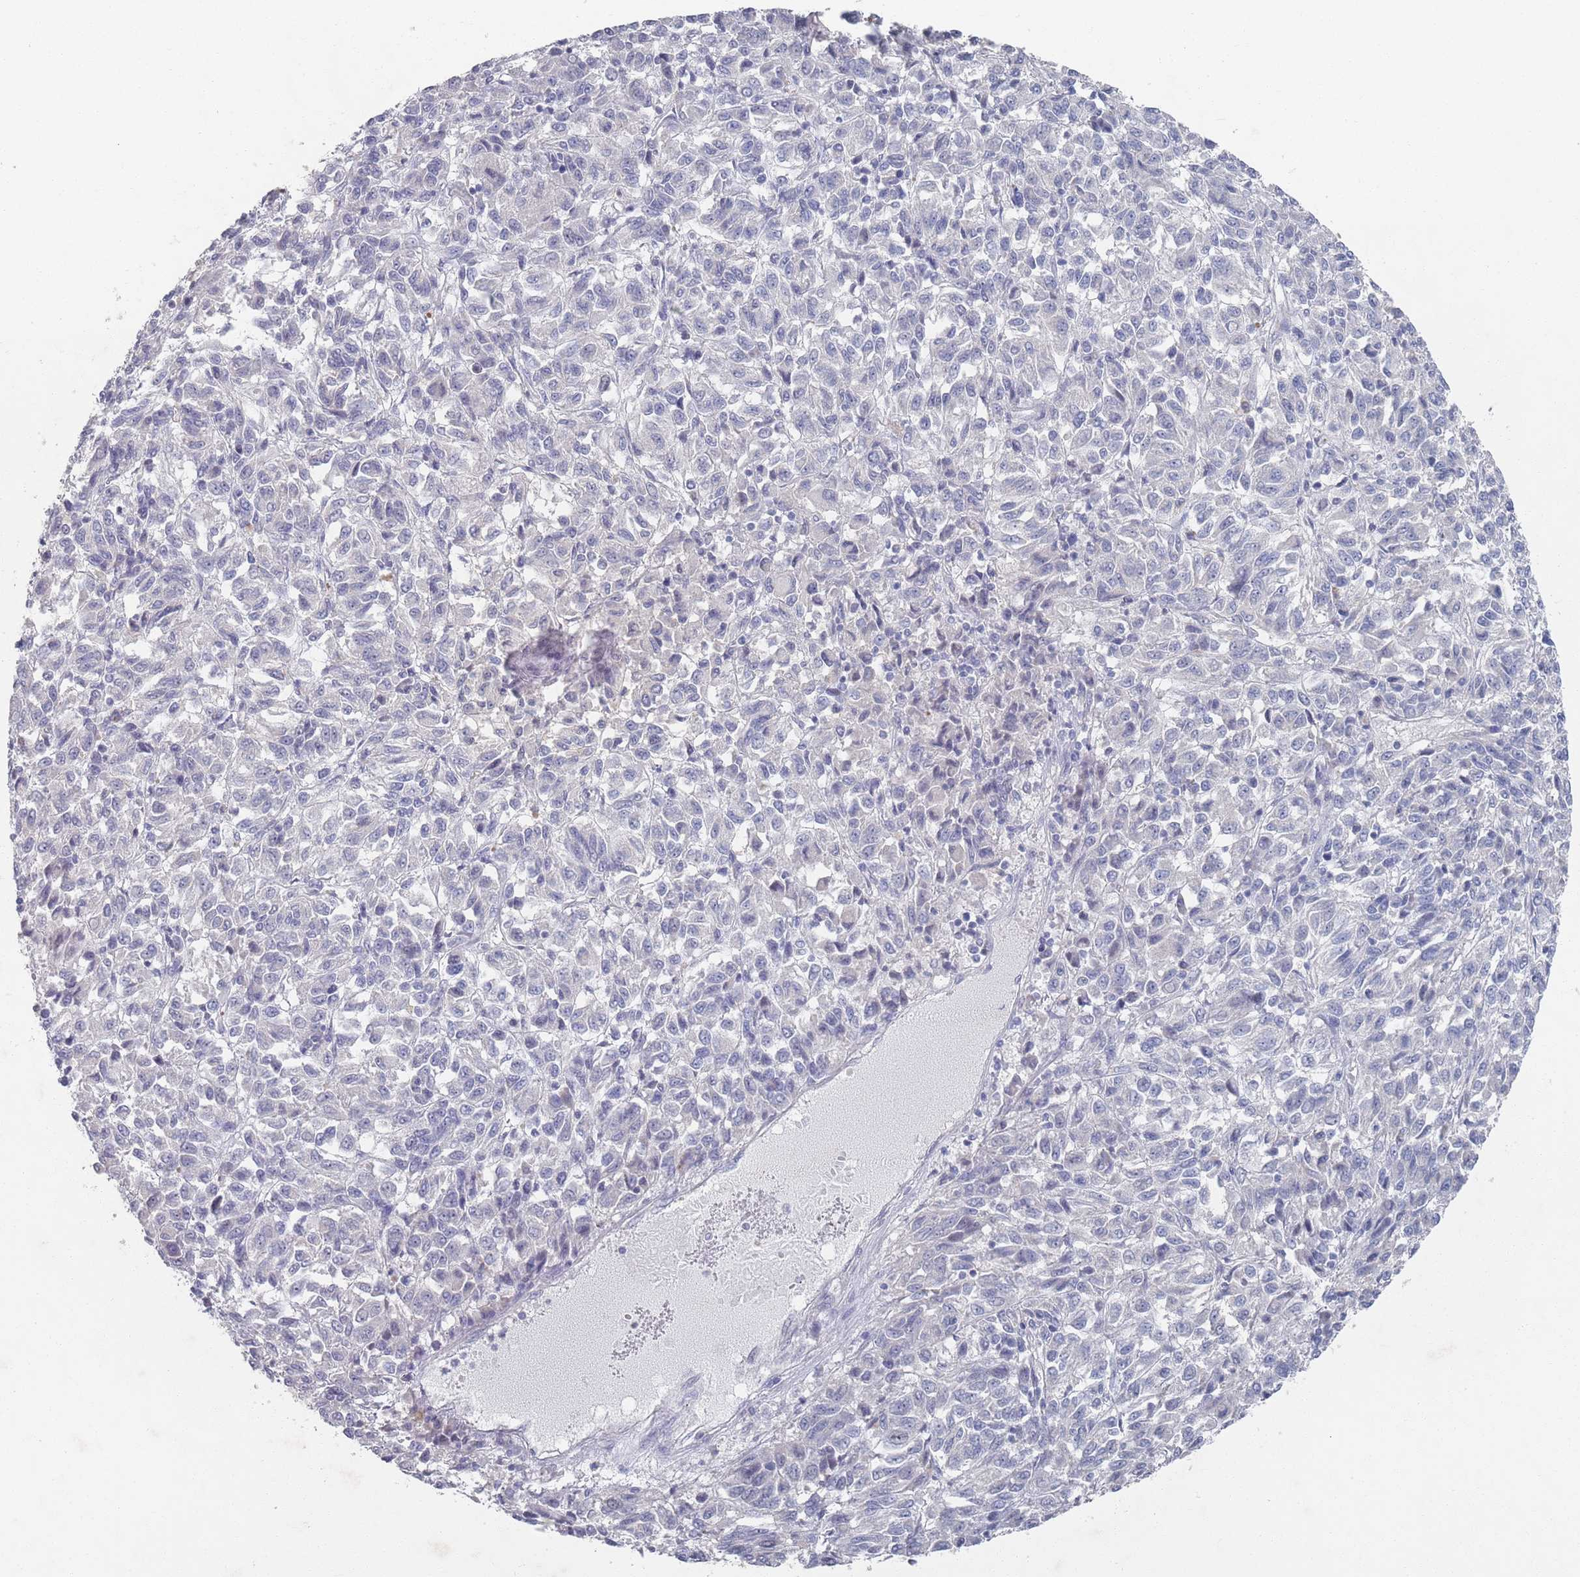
{"staining": {"intensity": "negative", "quantity": "none", "location": "none"}, "tissue": "melanoma", "cell_type": "Tumor cells", "image_type": "cancer", "snomed": [{"axis": "morphology", "description": "Malignant melanoma, Metastatic site"}, {"axis": "topography", "description": "Lung"}], "caption": "Tumor cells show no significant positivity in melanoma.", "gene": "PROM2", "patient": {"sex": "male", "age": 64}}